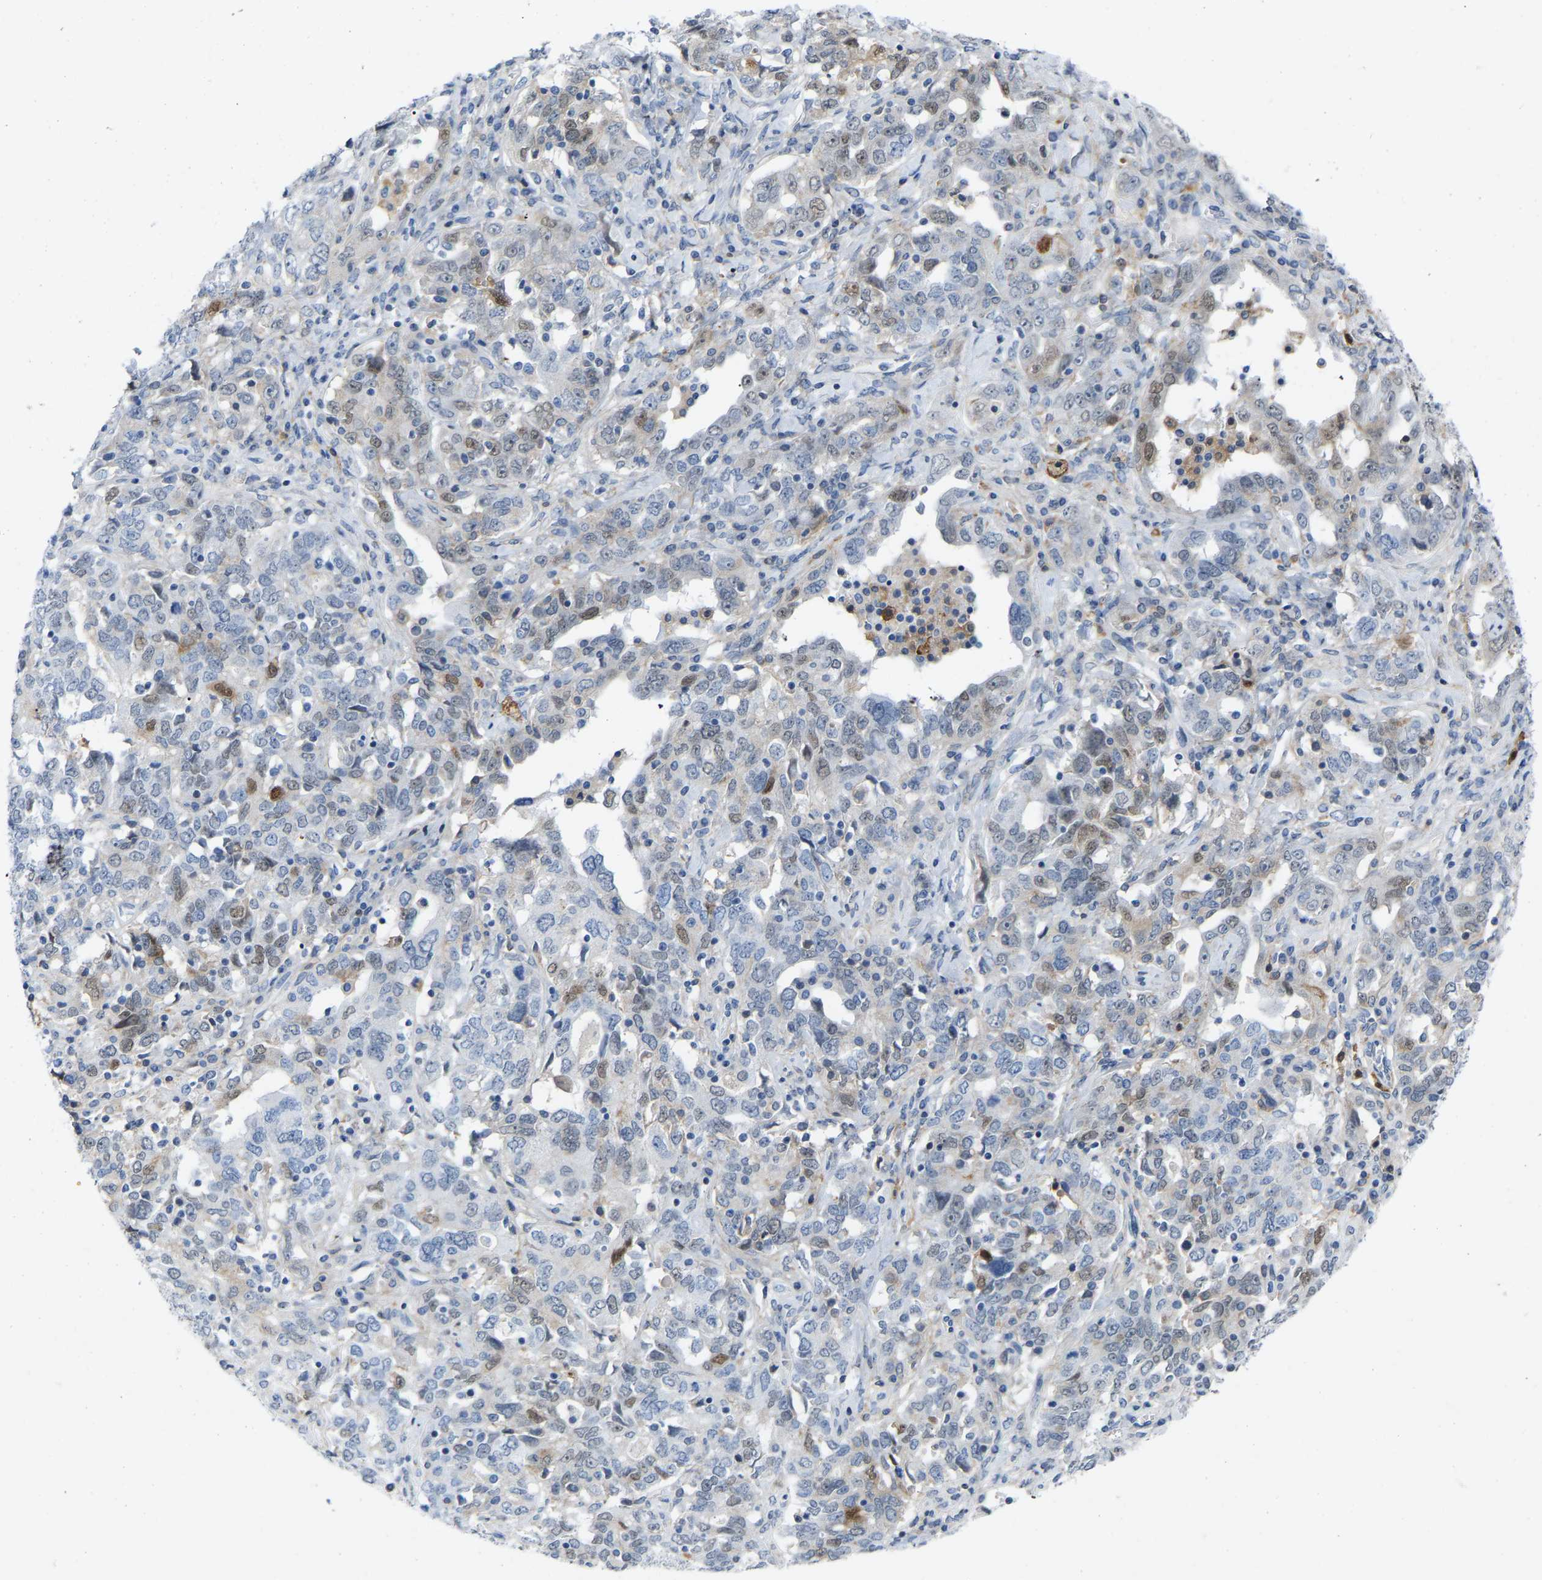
{"staining": {"intensity": "weak", "quantity": "<25%", "location": "nuclear"}, "tissue": "ovarian cancer", "cell_type": "Tumor cells", "image_type": "cancer", "snomed": [{"axis": "morphology", "description": "Carcinoma, endometroid"}, {"axis": "topography", "description": "Ovary"}], "caption": "Protein analysis of endometroid carcinoma (ovarian) reveals no significant positivity in tumor cells.", "gene": "ABTB2", "patient": {"sex": "female", "age": 62}}